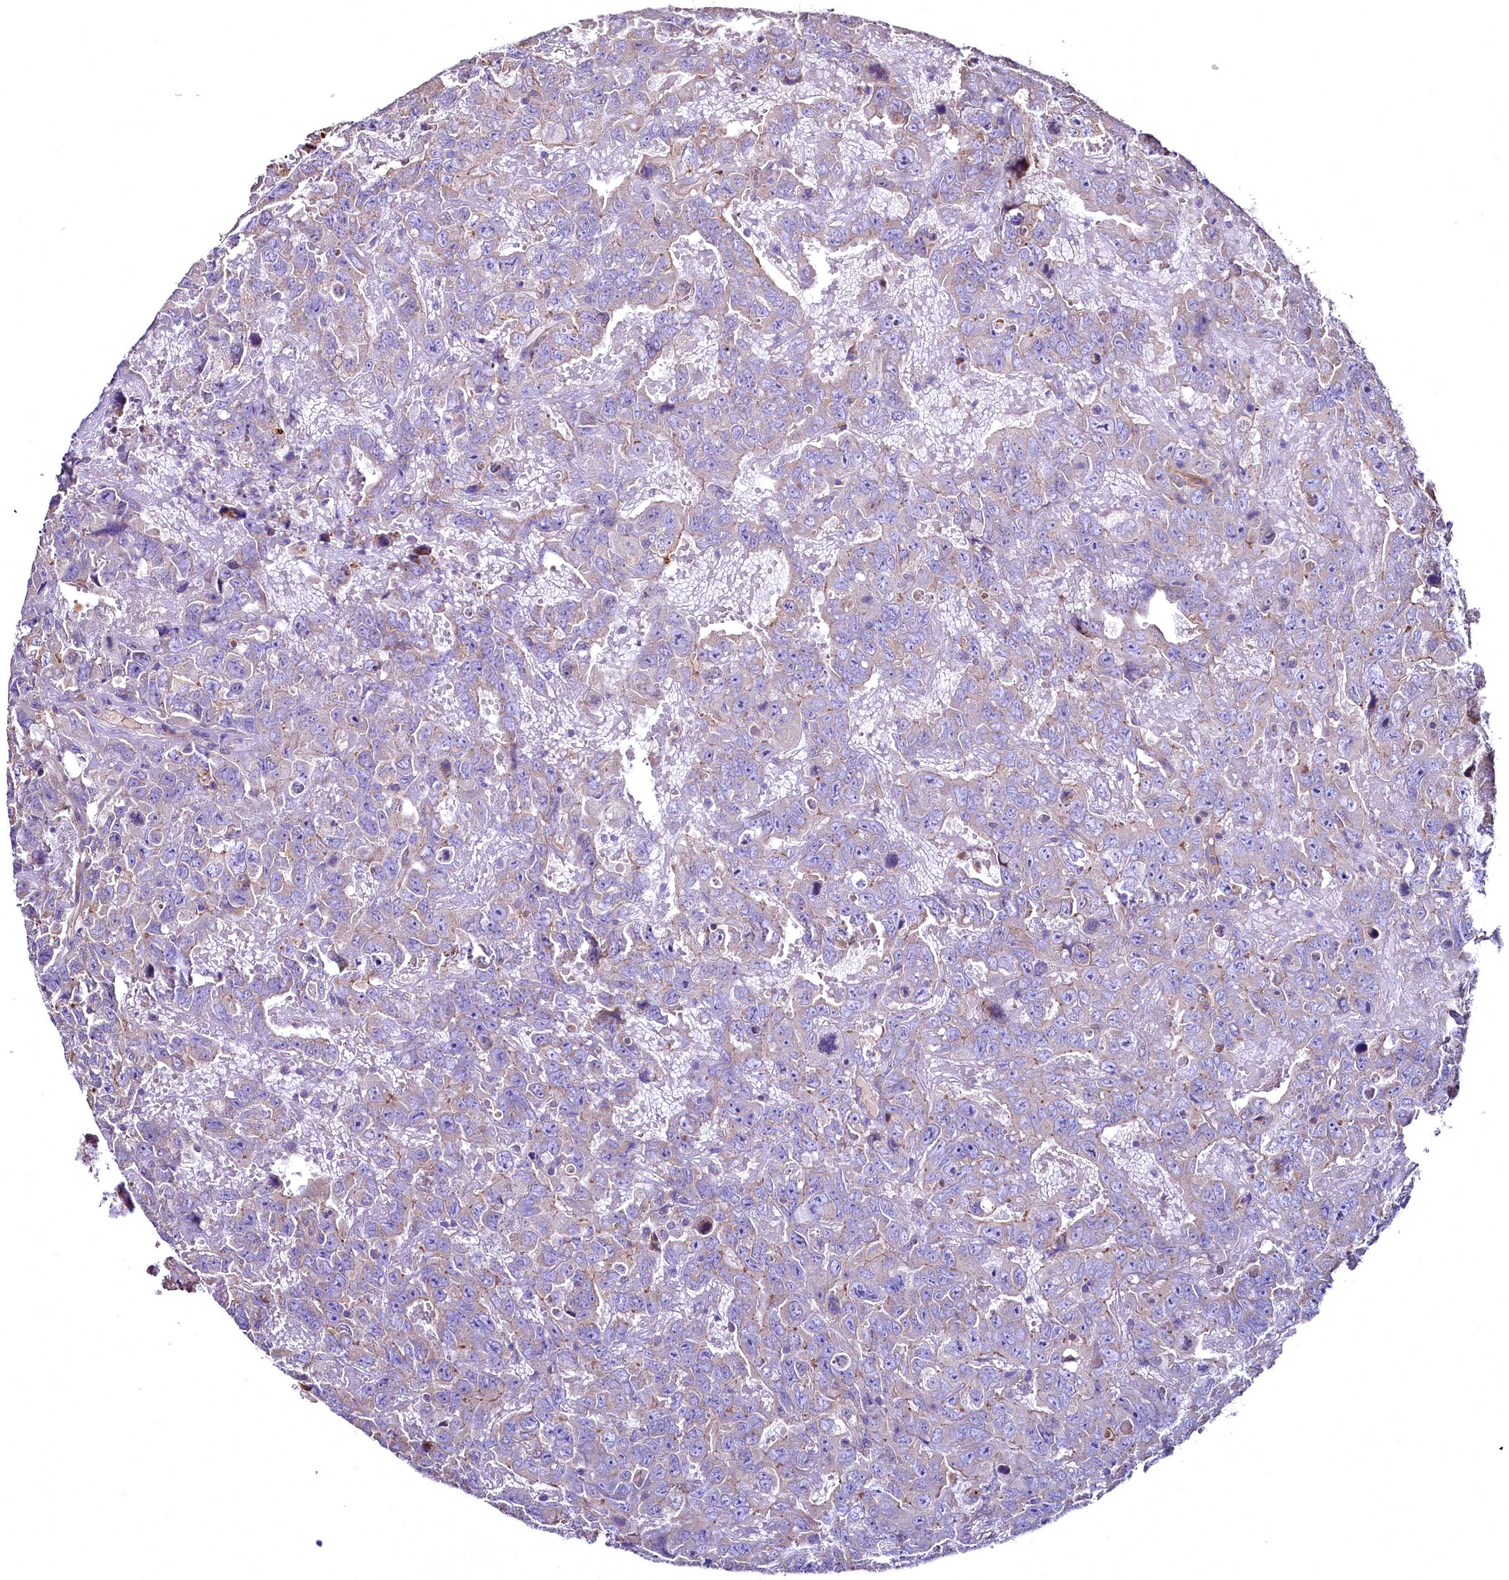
{"staining": {"intensity": "weak", "quantity": "<25%", "location": "cytoplasmic/membranous"}, "tissue": "testis cancer", "cell_type": "Tumor cells", "image_type": "cancer", "snomed": [{"axis": "morphology", "description": "Carcinoma, Embryonal, NOS"}, {"axis": "topography", "description": "Testis"}], "caption": "Tumor cells show no significant expression in embryonal carcinoma (testis).", "gene": "TBCEL", "patient": {"sex": "male", "age": 45}}